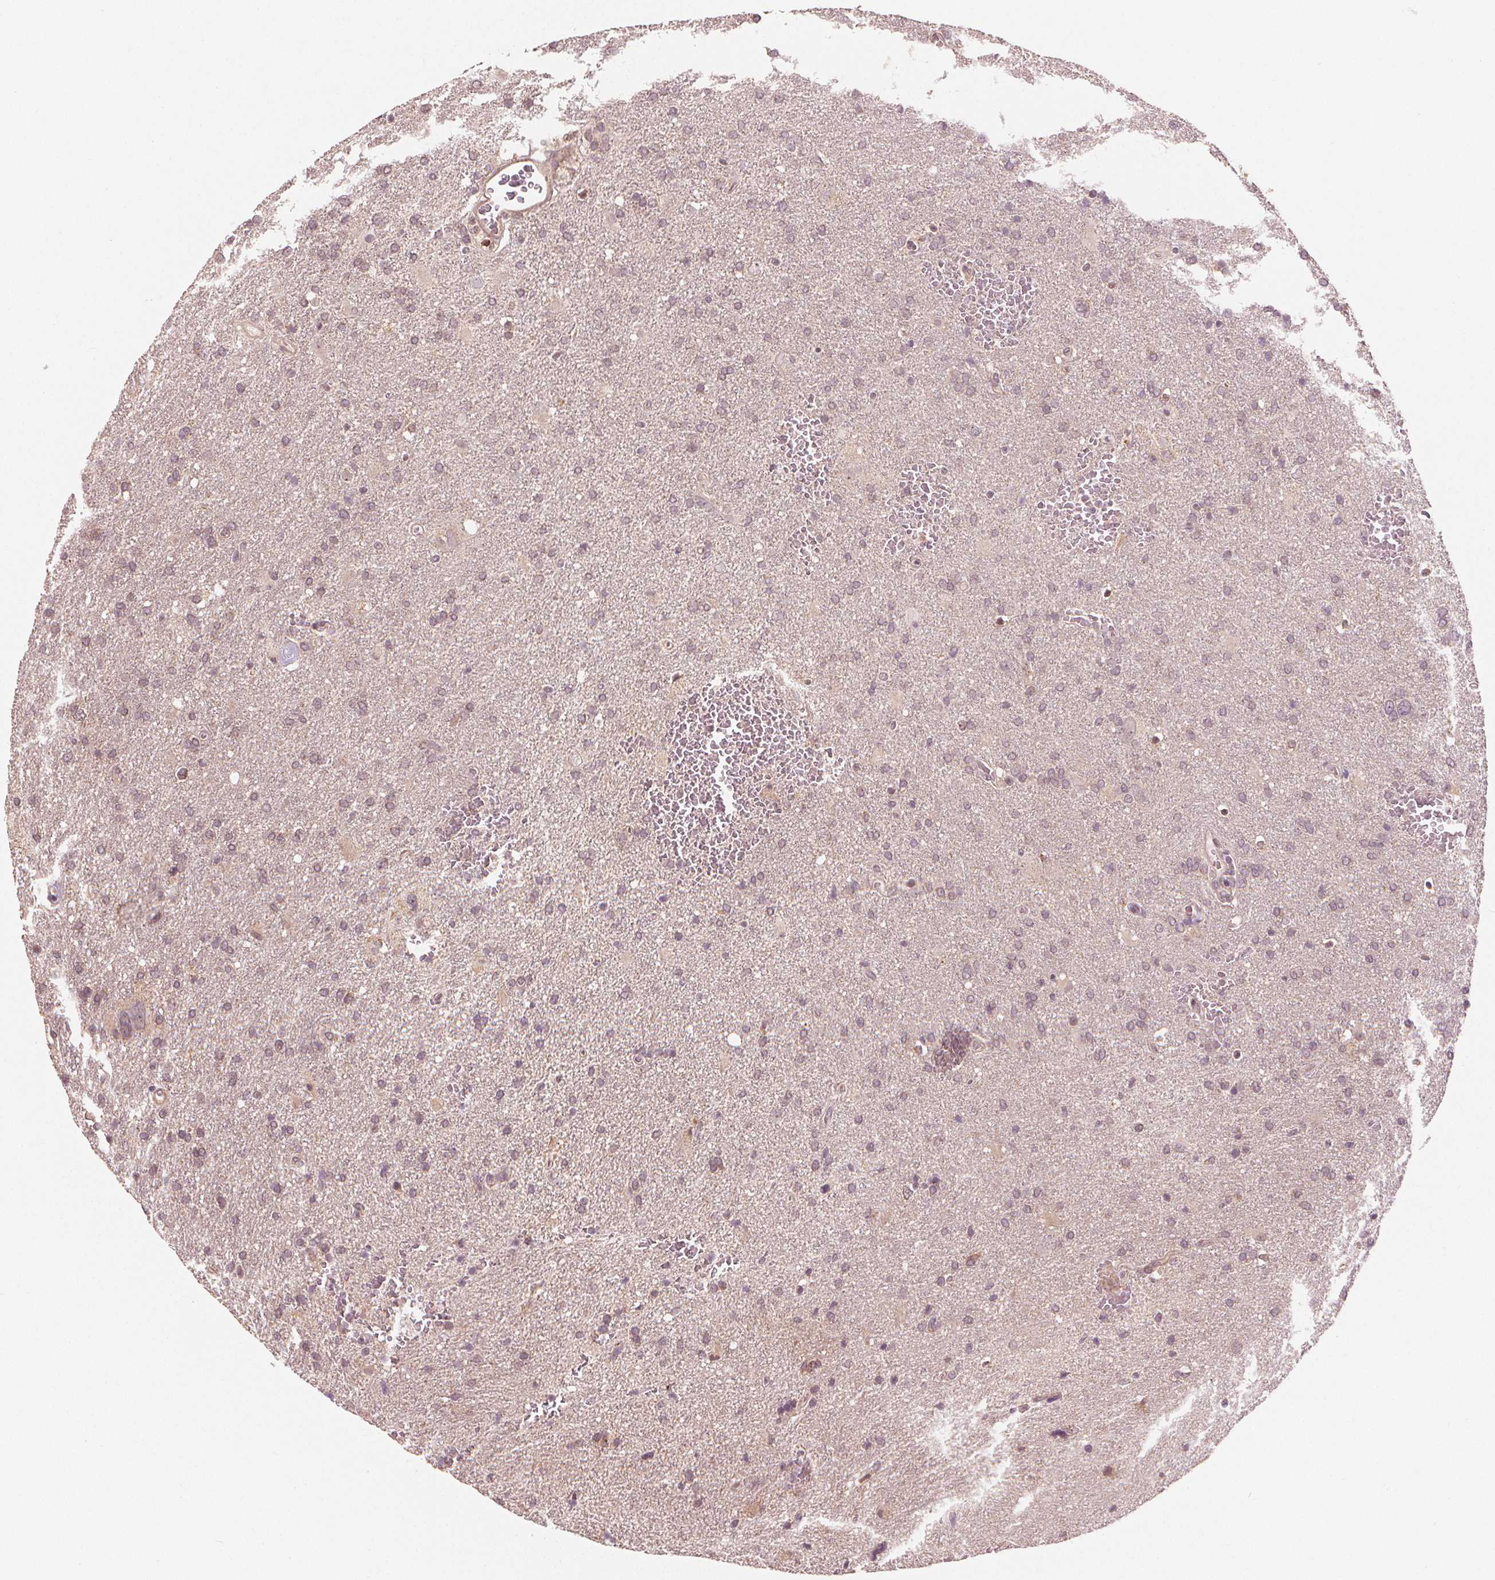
{"staining": {"intensity": "weak", "quantity": ">75%", "location": "cytoplasmic/membranous,nuclear"}, "tissue": "glioma", "cell_type": "Tumor cells", "image_type": "cancer", "snomed": [{"axis": "morphology", "description": "Glioma, malignant, Low grade"}, {"axis": "topography", "description": "Brain"}], "caption": "Human glioma stained for a protein (brown) demonstrates weak cytoplasmic/membranous and nuclear positive positivity in about >75% of tumor cells.", "gene": "CLBA1", "patient": {"sex": "male", "age": 66}}